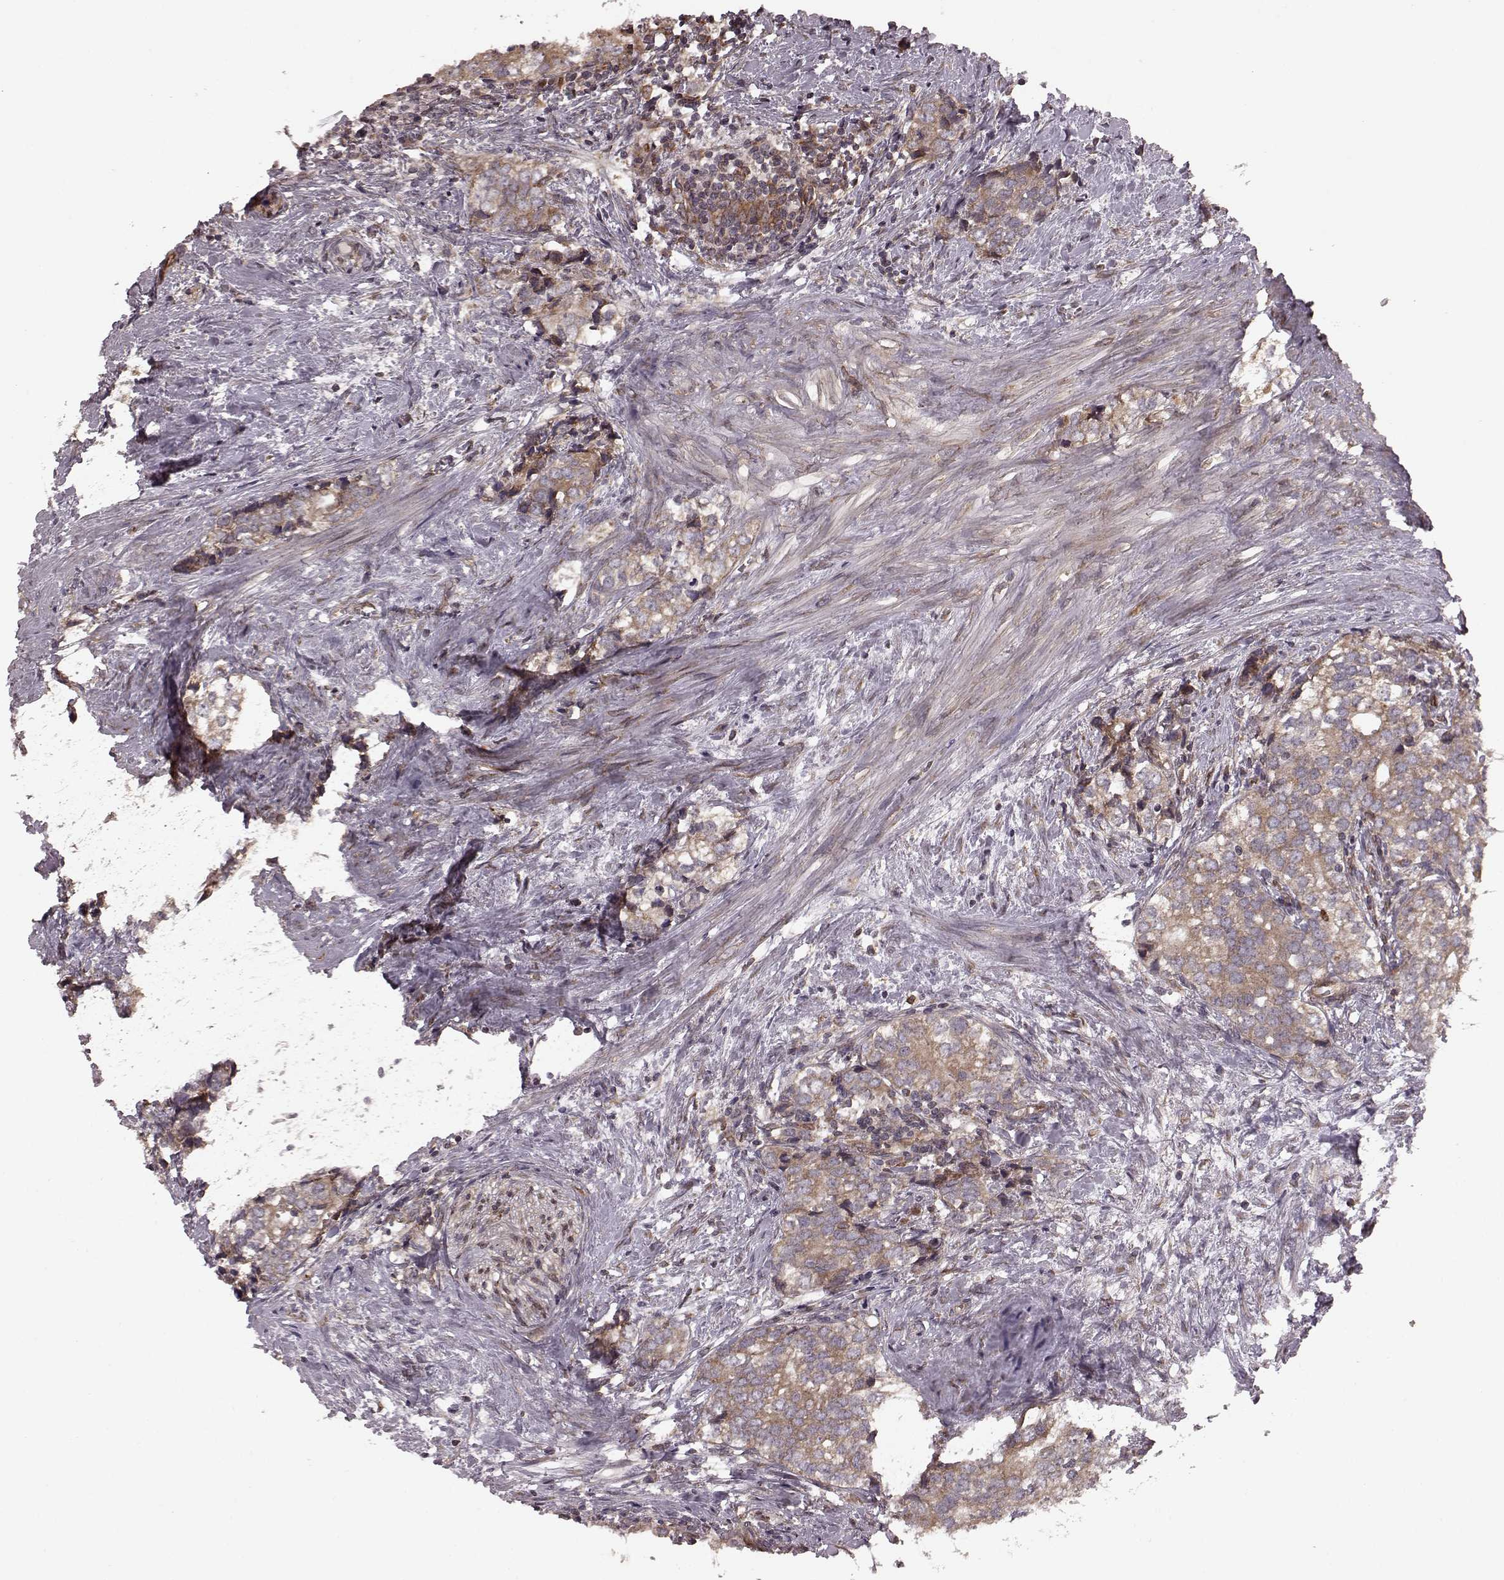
{"staining": {"intensity": "moderate", "quantity": ">75%", "location": "cytoplasmic/membranous"}, "tissue": "prostate cancer", "cell_type": "Tumor cells", "image_type": "cancer", "snomed": [{"axis": "morphology", "description": "Adenocarcinoma, NOS"}, {"axis": "topography", "description": "Prostate and seminal vesicle, NOS"}], "caption": "A brown stain labels moderate cytoplasmic/membranous staining of a protein in prostate cancer tumor cells. (DAB = brown stain, brightfield microscopy at high magnification).", "gene": "AGPAT1", "patient": {"sex": "male", "age": 63}}